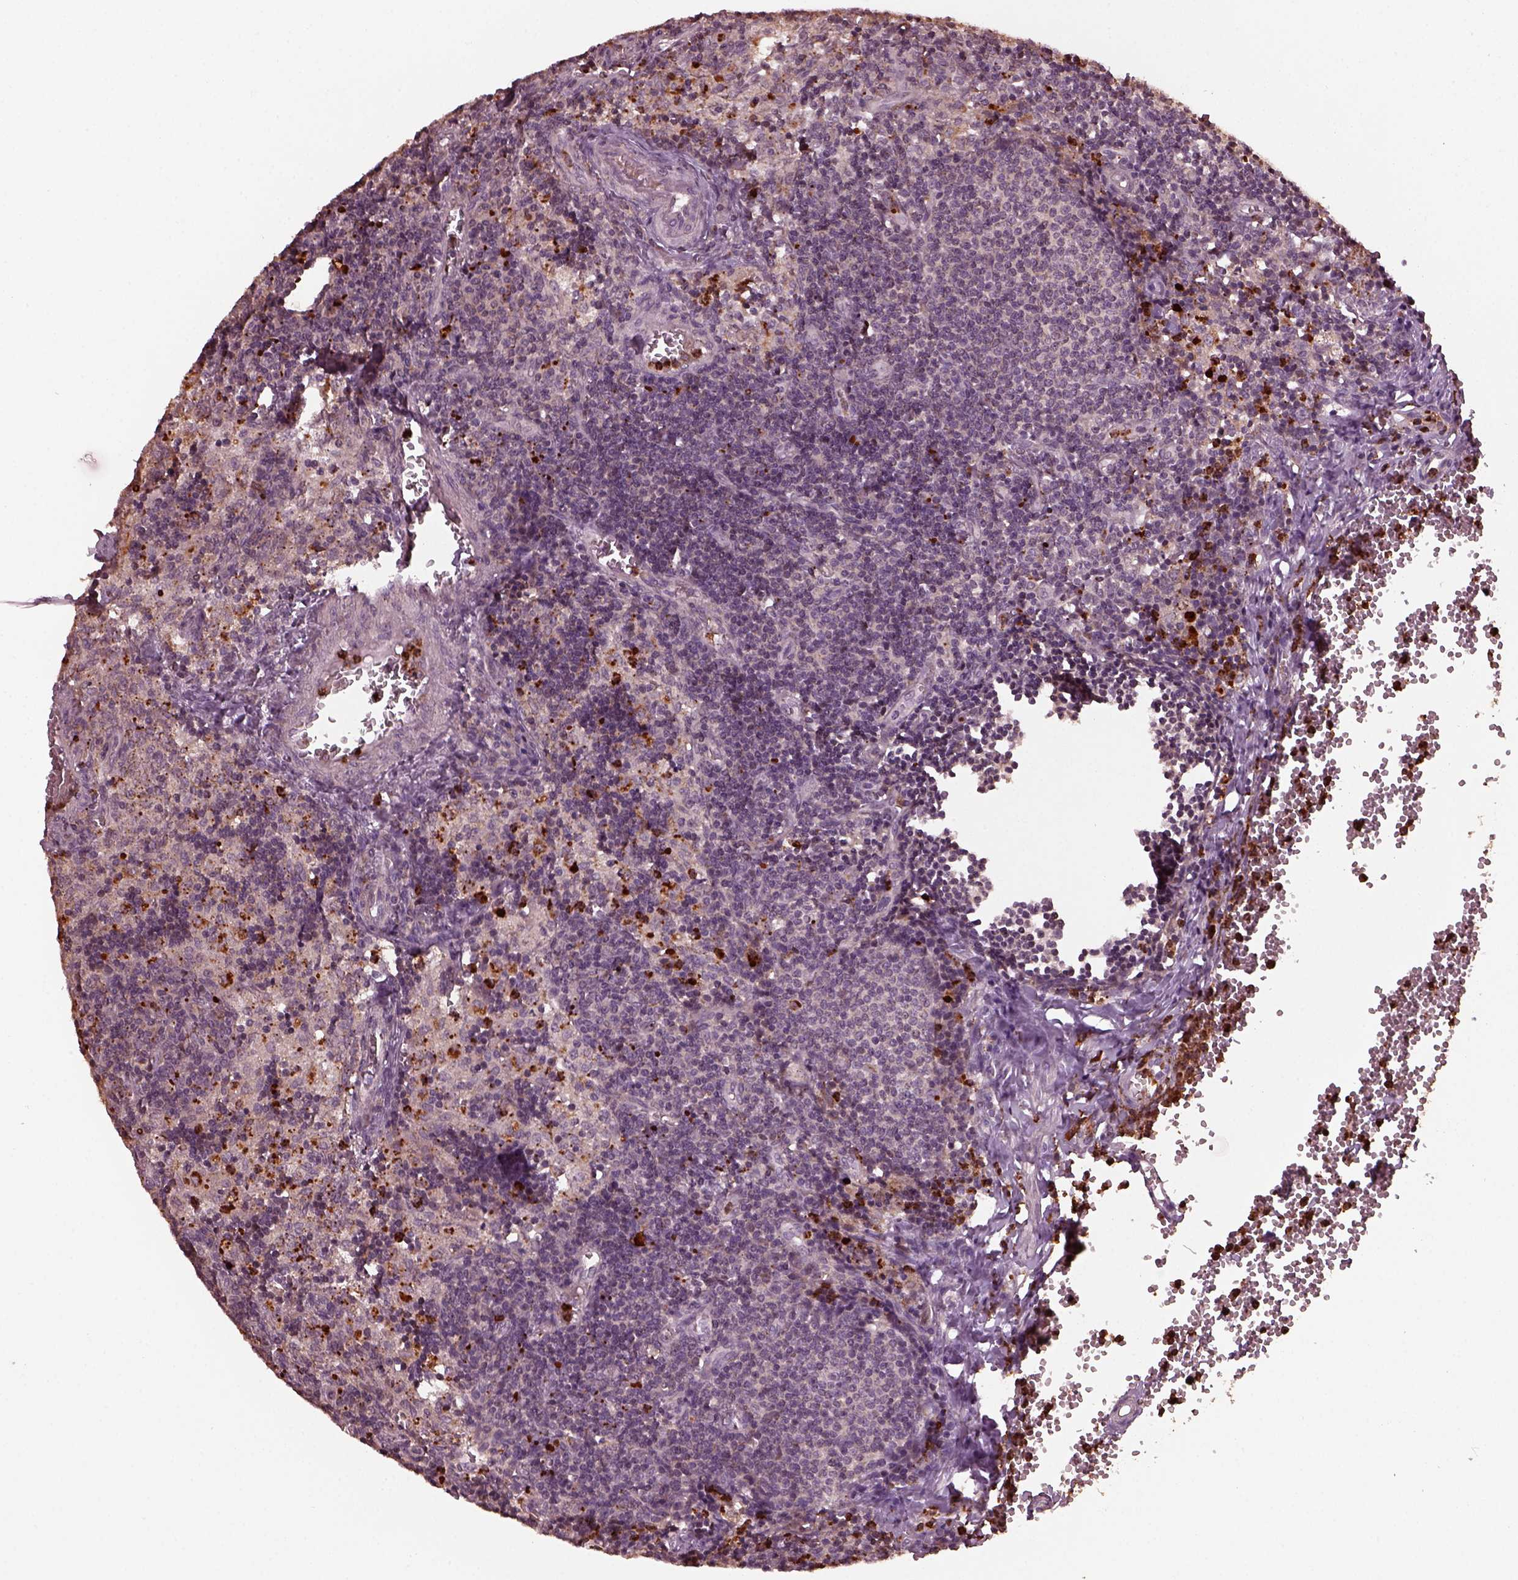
{"staining": {"intensity": "negative", "quantity": "none", "location": "none"}, "tissue": "lymph node", "cell_type": "Germinal center cells", "image_type": "normal", "snomed": [{"axis": "morphology", "description": "Normal tissue, NOS"}, {"axis": "topography", "description": "Lymph node"}], "caption": "Germinal center cells are negative for protein expression in unremarkable human lymph node. Brightfield microscopy of immunohistochemistry stained with DAB (3,3'-diaminobenzidine) (brown) and hematoxylin (blue), captured at high magnification.", "gene": "RUFY3", "patient": {"sex": "female", "age": 50}}